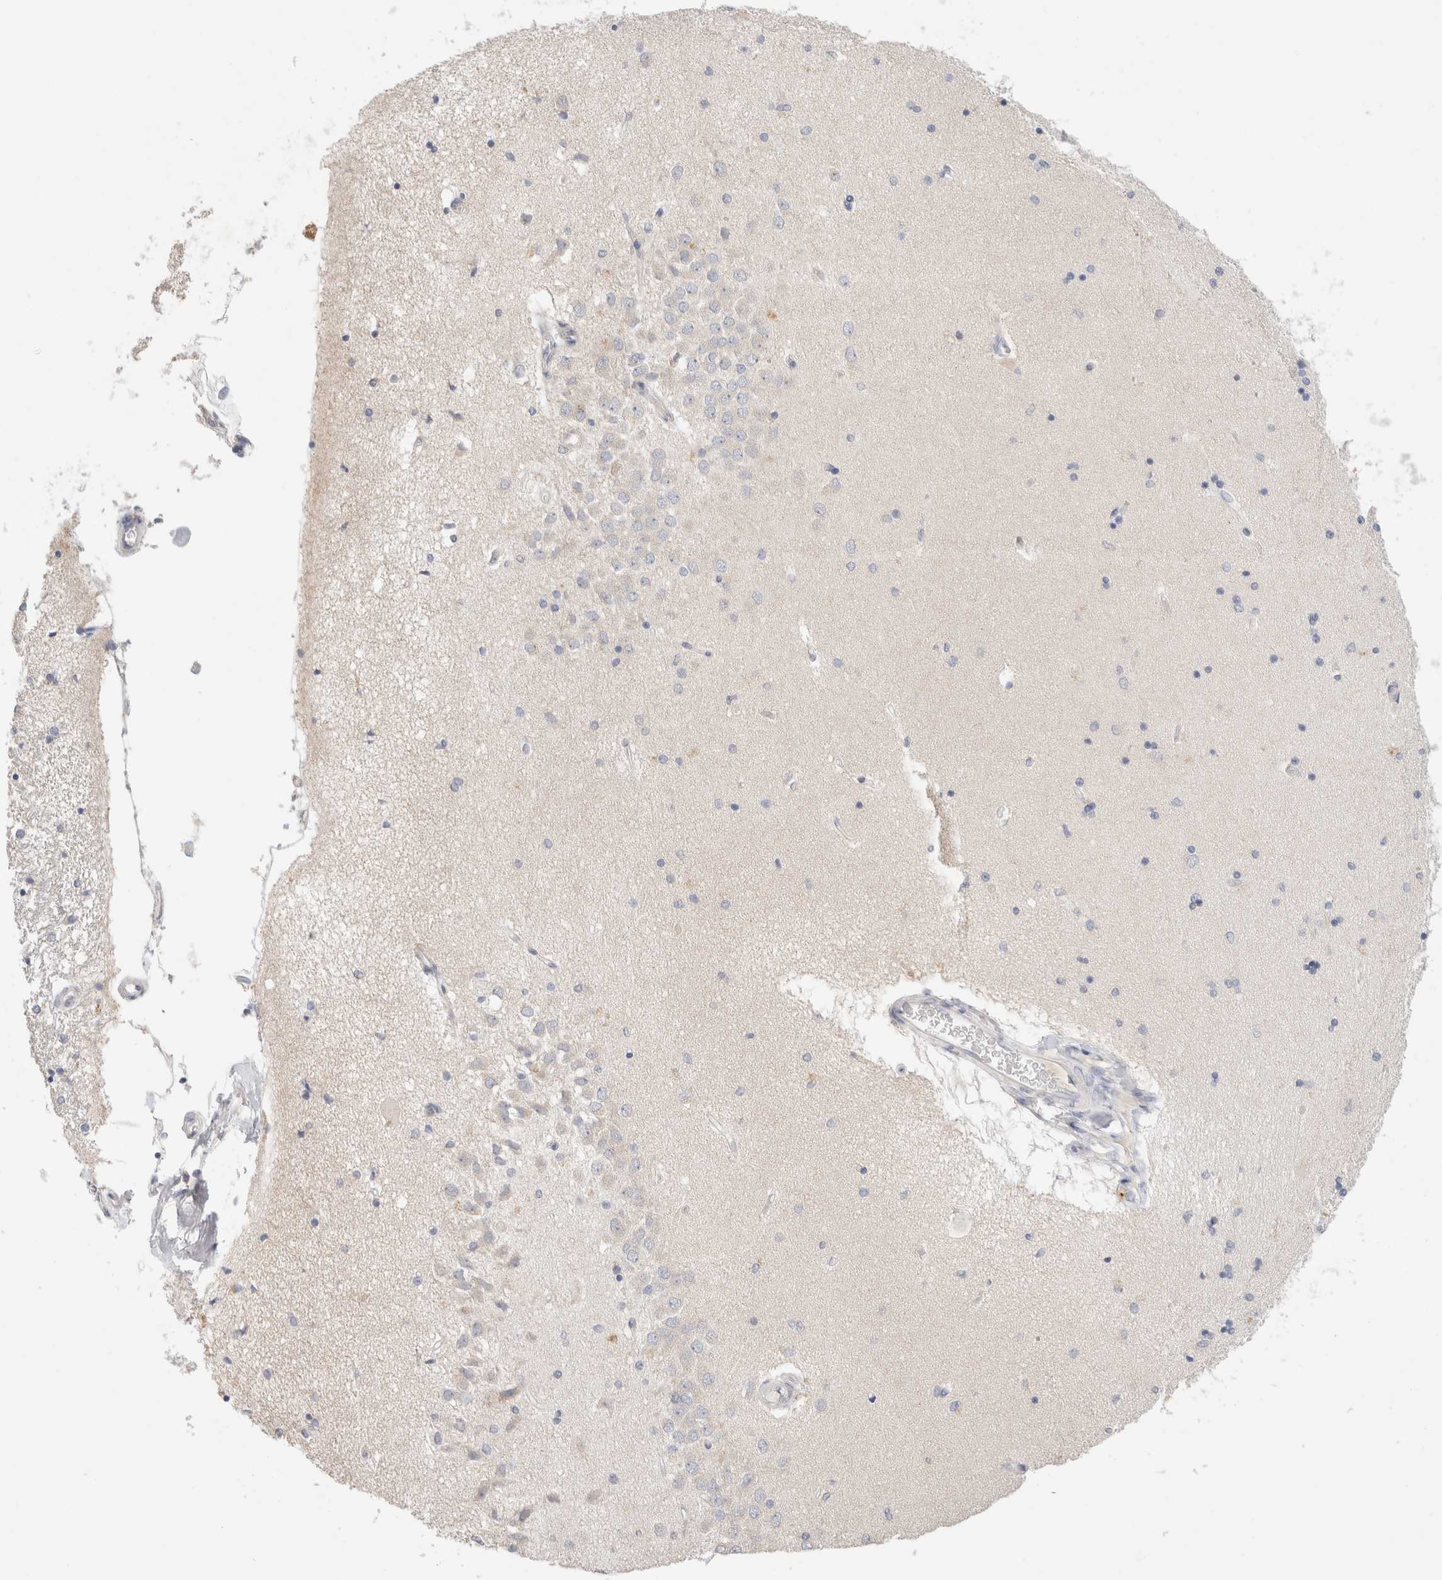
{"staining": {"intensity": "negative", "quantity": "none", "location": "none"}, "tissue": "hippocampus", "cell_type": "Glial cells", "image_type": "normal", "snomed": [{"axis": "morphology", "description": "Normal tissue, NOS"}, {"axis": "topography", "description": "Hippocampus"}], "caption": "This is an immunohistochemistry (IHC) histopathology image of unremarkable hippocampus. There is no staining in glial cells.", "gene": "MPP2", "patient": {"sex": "female", "age": 54}}